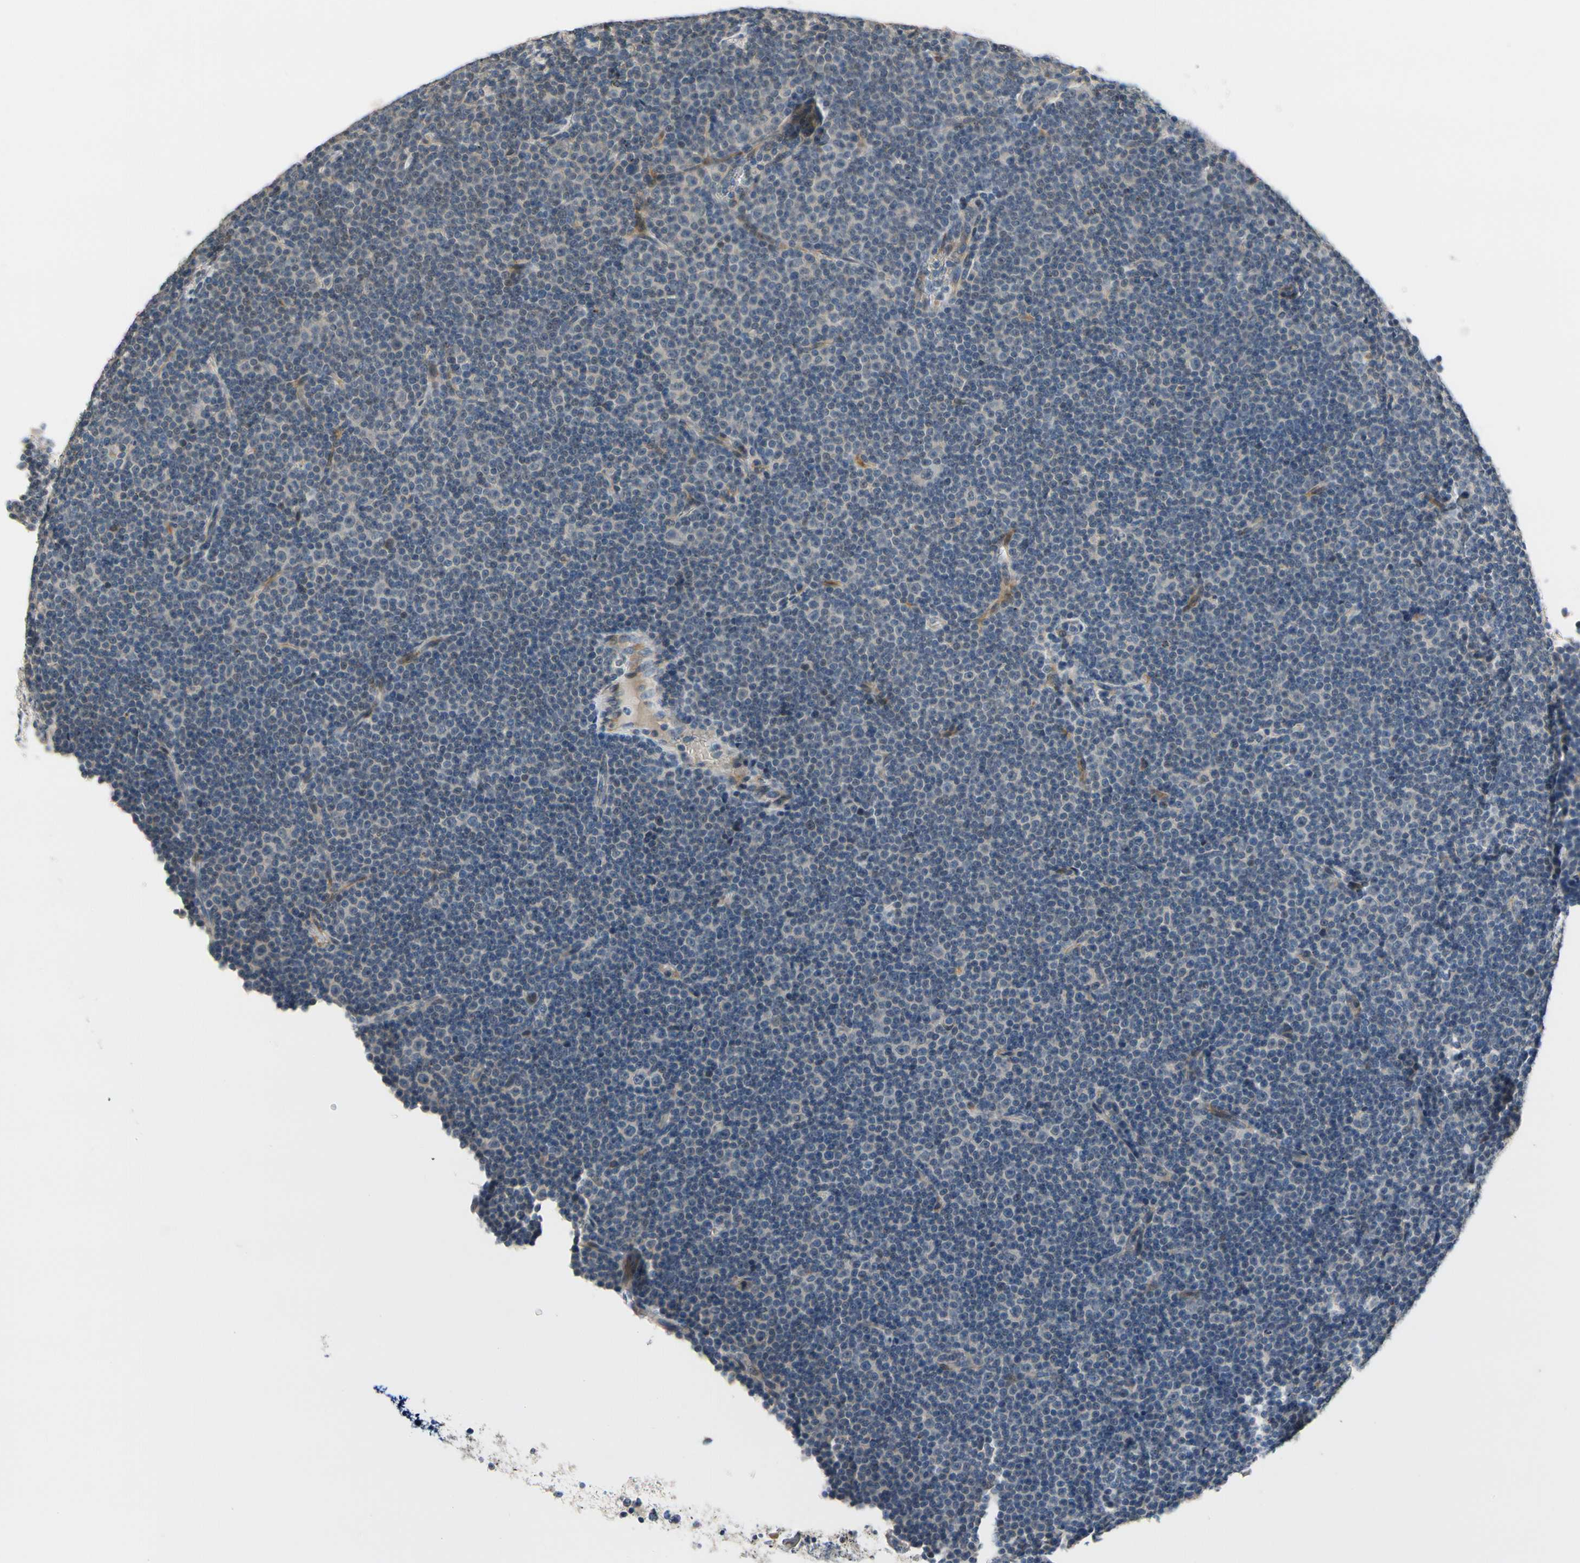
{"staining": {"intensity": "negative", "quantity": "none", "location": "none"}, "tissue": "lymphoma", "cell_type": "Tumor cells", "image_type": "cancer", "snomed": [{"axis": "morphology", "description": "Malignant lymphoma, non-Hodgkin's type, Low grade"}, {"axis": "topography", "description": "Lymph node"}], "caption": "This is an immunohistochemistry (IHC) micrograph of low-grade malignant lymphoma, non-Hodgkin's type. There is no expression in tumor cells.", "gene": "SLC27A6", "patient": {"sex": "female", "age": 67}}